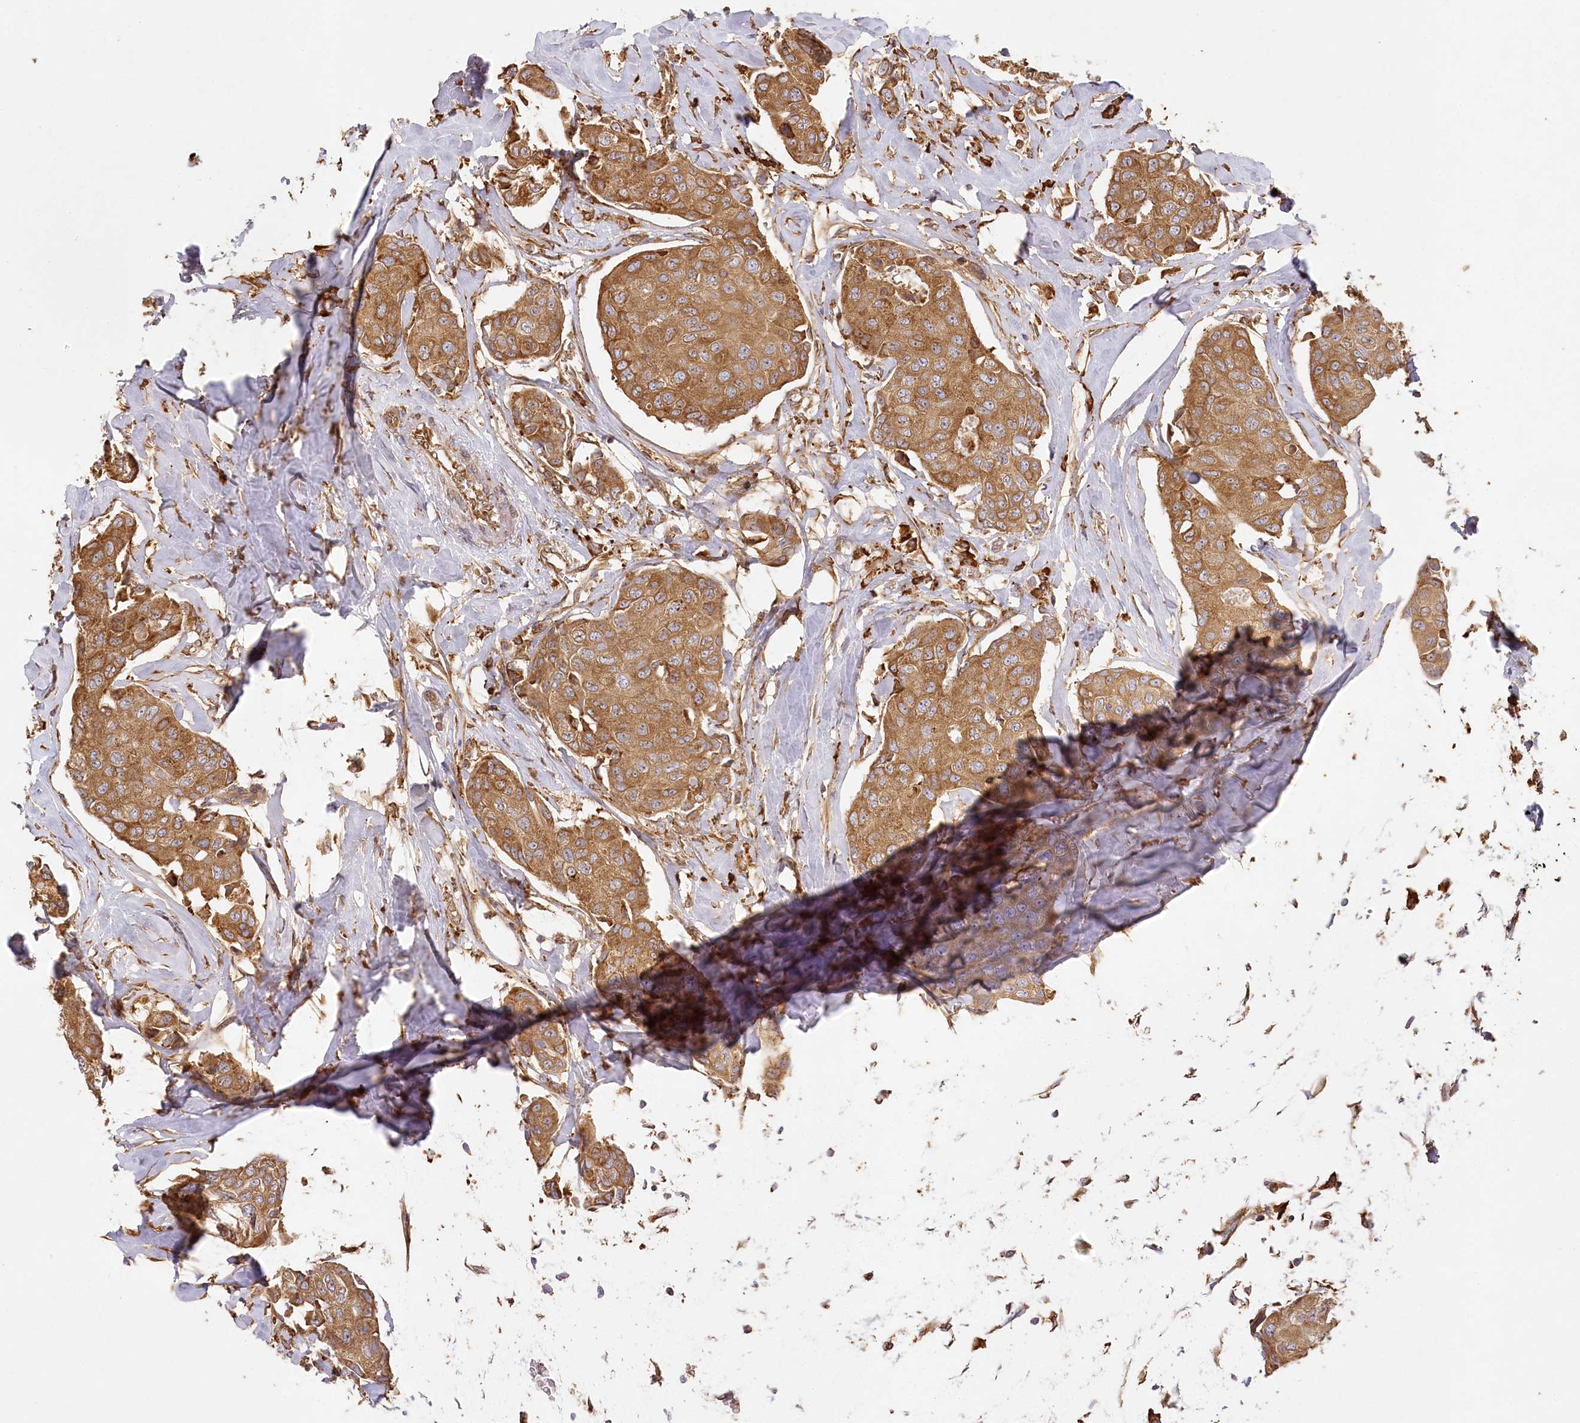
{"staining": {"intensity": "moderate", "quantity": ">75%", "location": "cytoplasmic/membranous"}, "tissue": "breast cancer", "cell_type": "Tumor cells", "image_type": "cancer", "snomed": [{"axis": "morphology", "description": "Duct carcinoma"}, {"axis": "topography", "description": "Breast"}], "caption": "This is a micrograph of IHC staining of breast cancer, which shows moderate positivity in the cytoplasmic/membranous of tumor cells.", "gene": "ACAP2", "patient": {"sex": "female", "age": 80}}